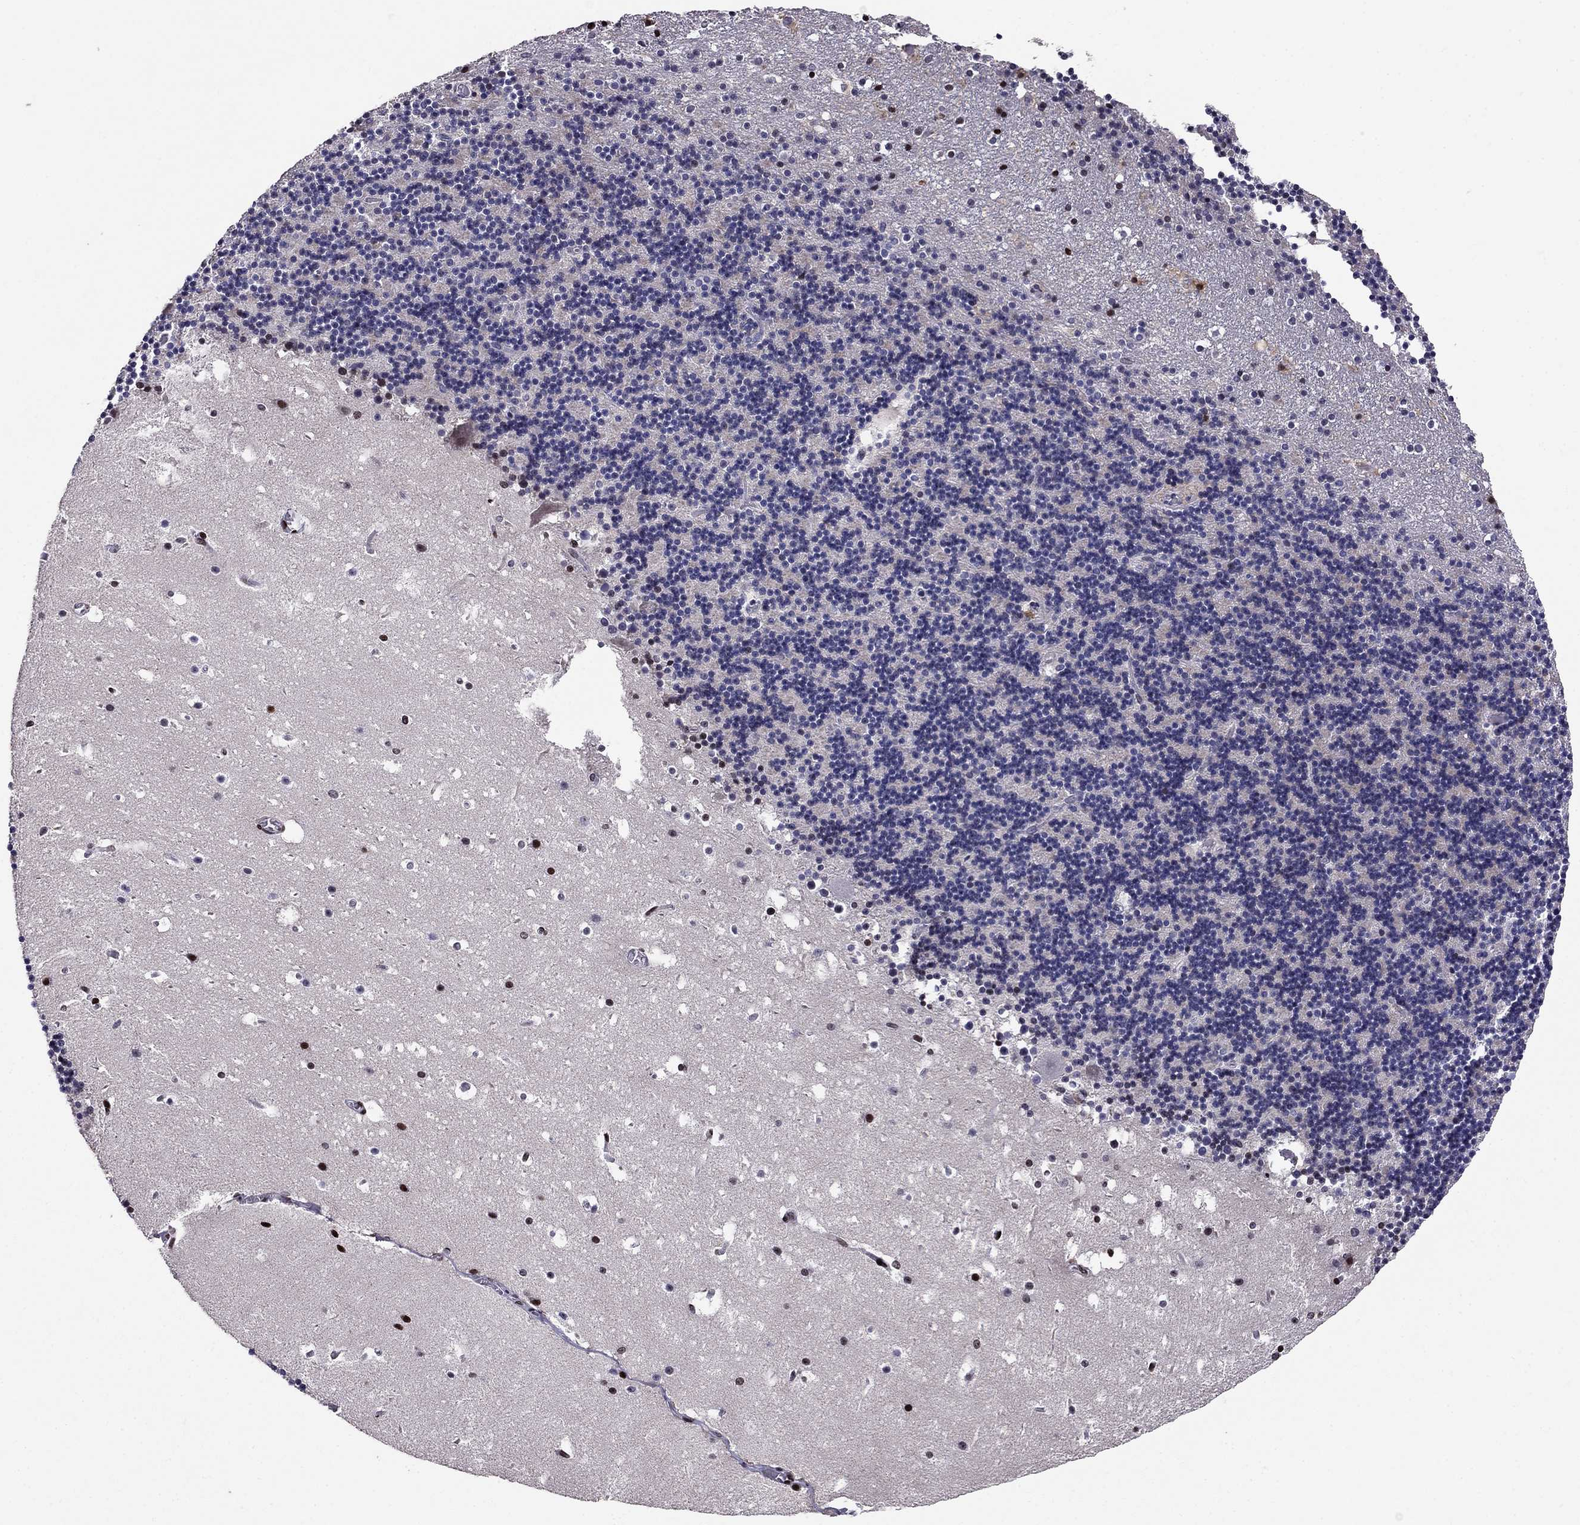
{"staining": {"intensity": "negative", "quantity": "none", "location": "none"}, "tissue": "cerebellum", "cell_type": "Cells in granular layer", "image_type": "normal", "snomed": [{"axis": "morphology", "description": "Normal tissue, NOS"}, {"axis": "topography", "description": "Cerebellum"}], "caption": "IHC image of unremarkable cerebellum: human cerebellum stained with DAB (3,3'-diaminobenzidine) displays no significant protein staining in cells in granular layer.", "gene": "MAGEB4", "patient": {"sex": "male", "age": 37}}